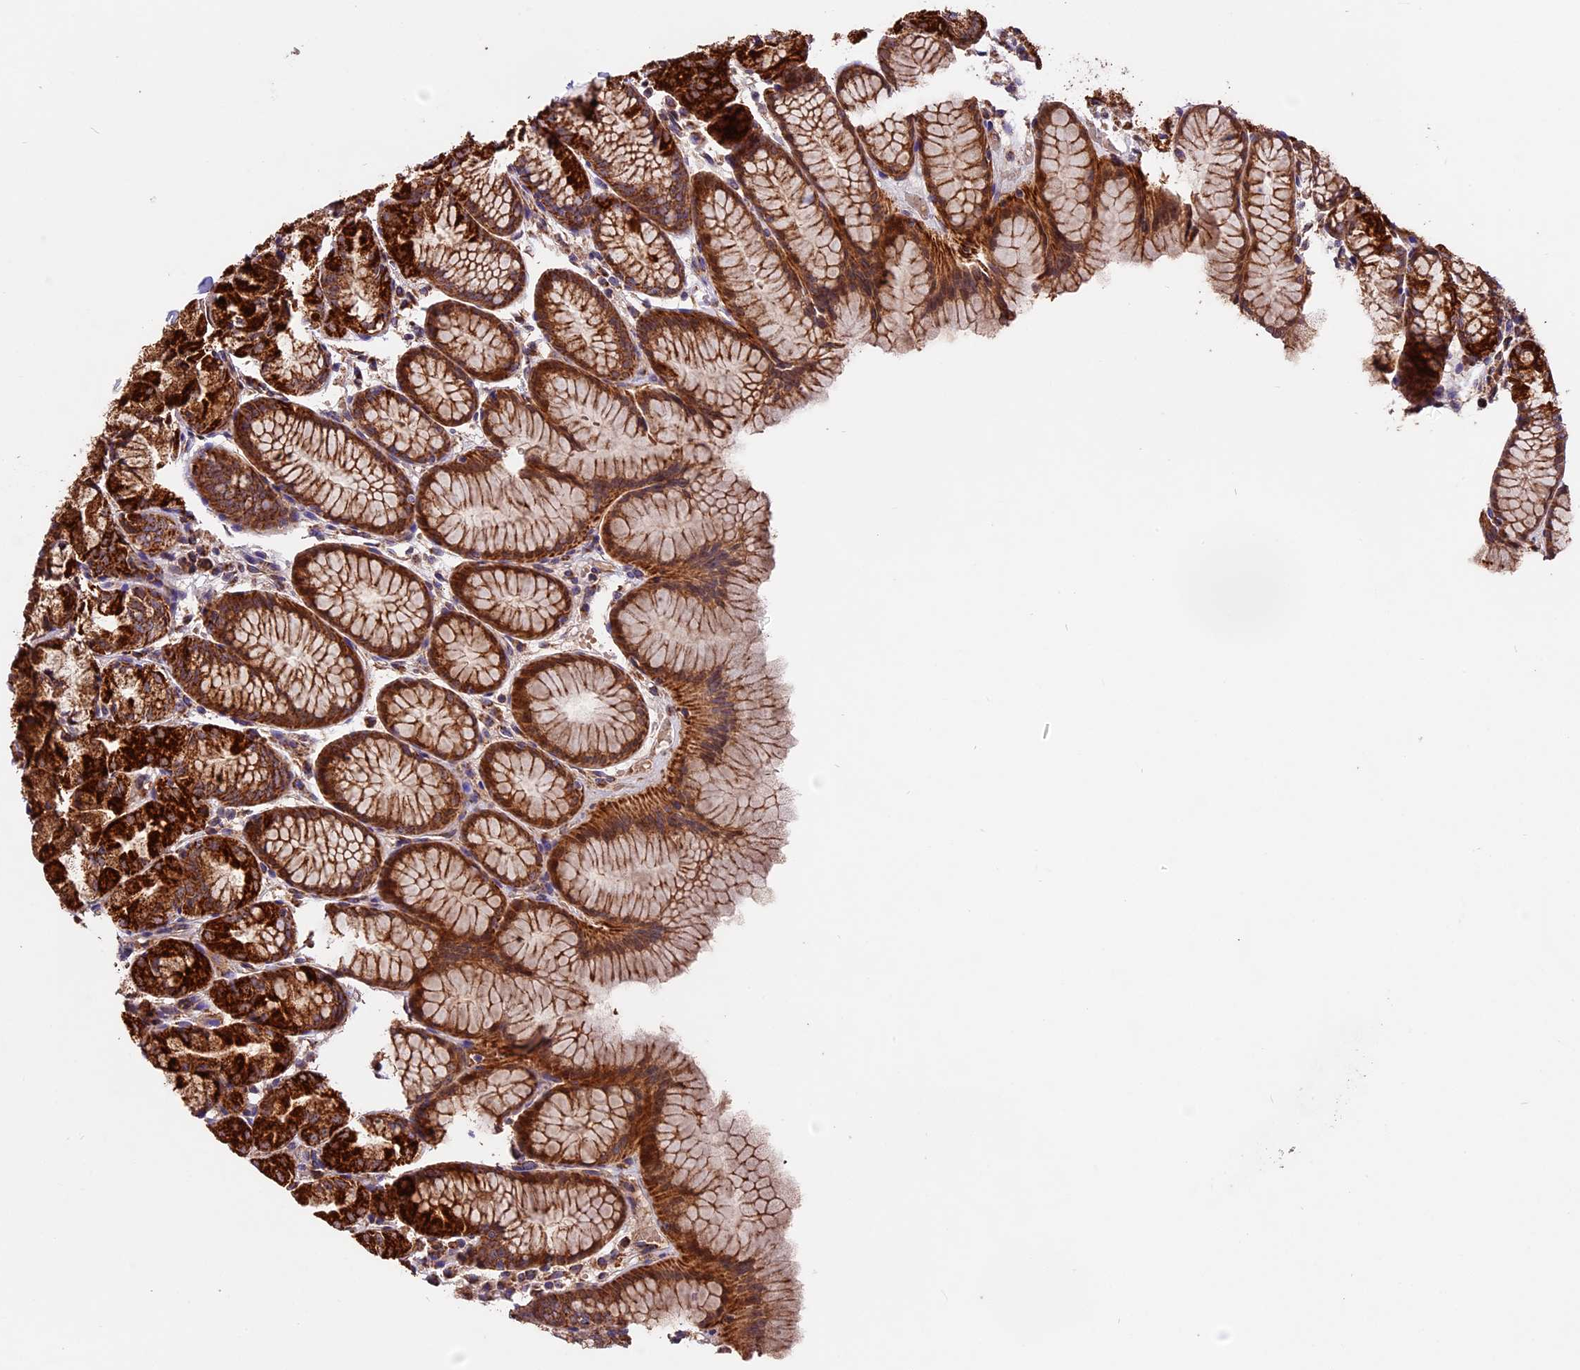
{"staining": {"intensity": "strong", "quantity": ">75%", "location": "cytoplasmic/membranous"}, "tissue": "stomach", "cell_type": "Glandular cells", "image_type": "normal", "snomed": [{"axis": "morphology", "description": "Normal tissue, NOS"}, {"axis": "topography", "description": "Stomach, upper"}], "caption": "Immunohistochemistry (IHC) (DAB) staining of benign stomach reveals strong cytoplasmic/membranous protein positivity in about >75% of glandular cells.", "gene": "NDUFA8", "patient": {"sex": "male", "age": 47}}